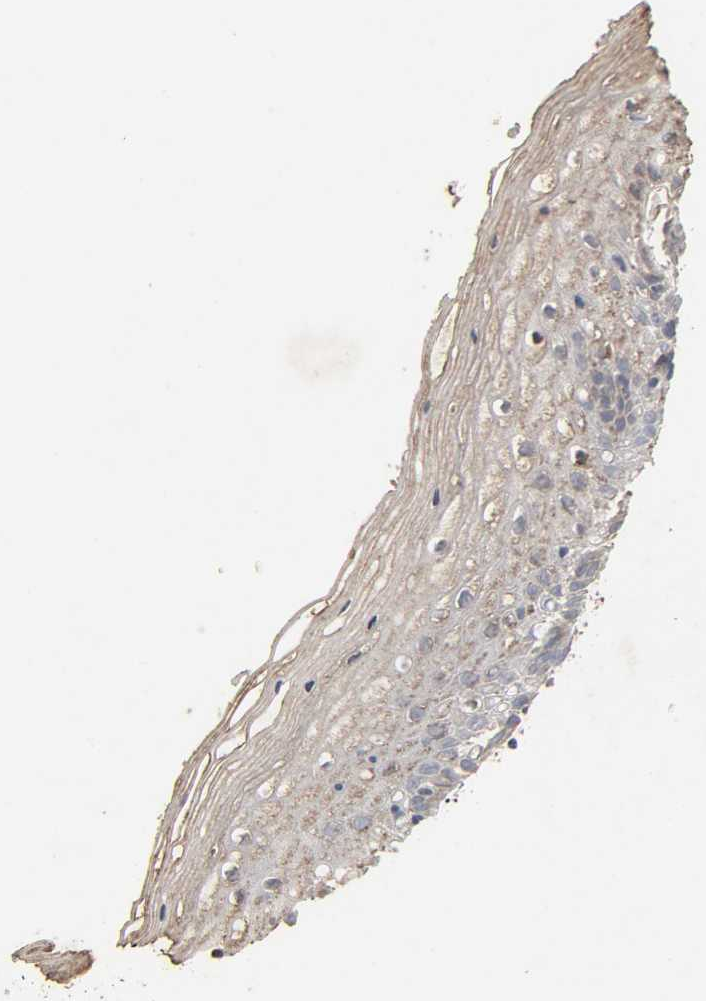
{"staining": {"intensity": "weak", "quantity": "25%-75%", "location": "cytoplasmic/membranous"}, "tissue": "vagina", "cell_type": "Squamous epithelial cells", "image_type": "normal", "snomed": [{"axis": "morphology", "description": "Normal tissue, NOS"}, {"axis": "topography", "description": "Vagina"}], "caption": "This micrograph exhibits immunohistochemistry staining of unremarkable human vagina, with low weak cytoplasmic/membranous positivity in about 25%-75% of squamous epithelial cells.", "gene": "ADCY4", "patient": {"sex": "female", "age": 46}}